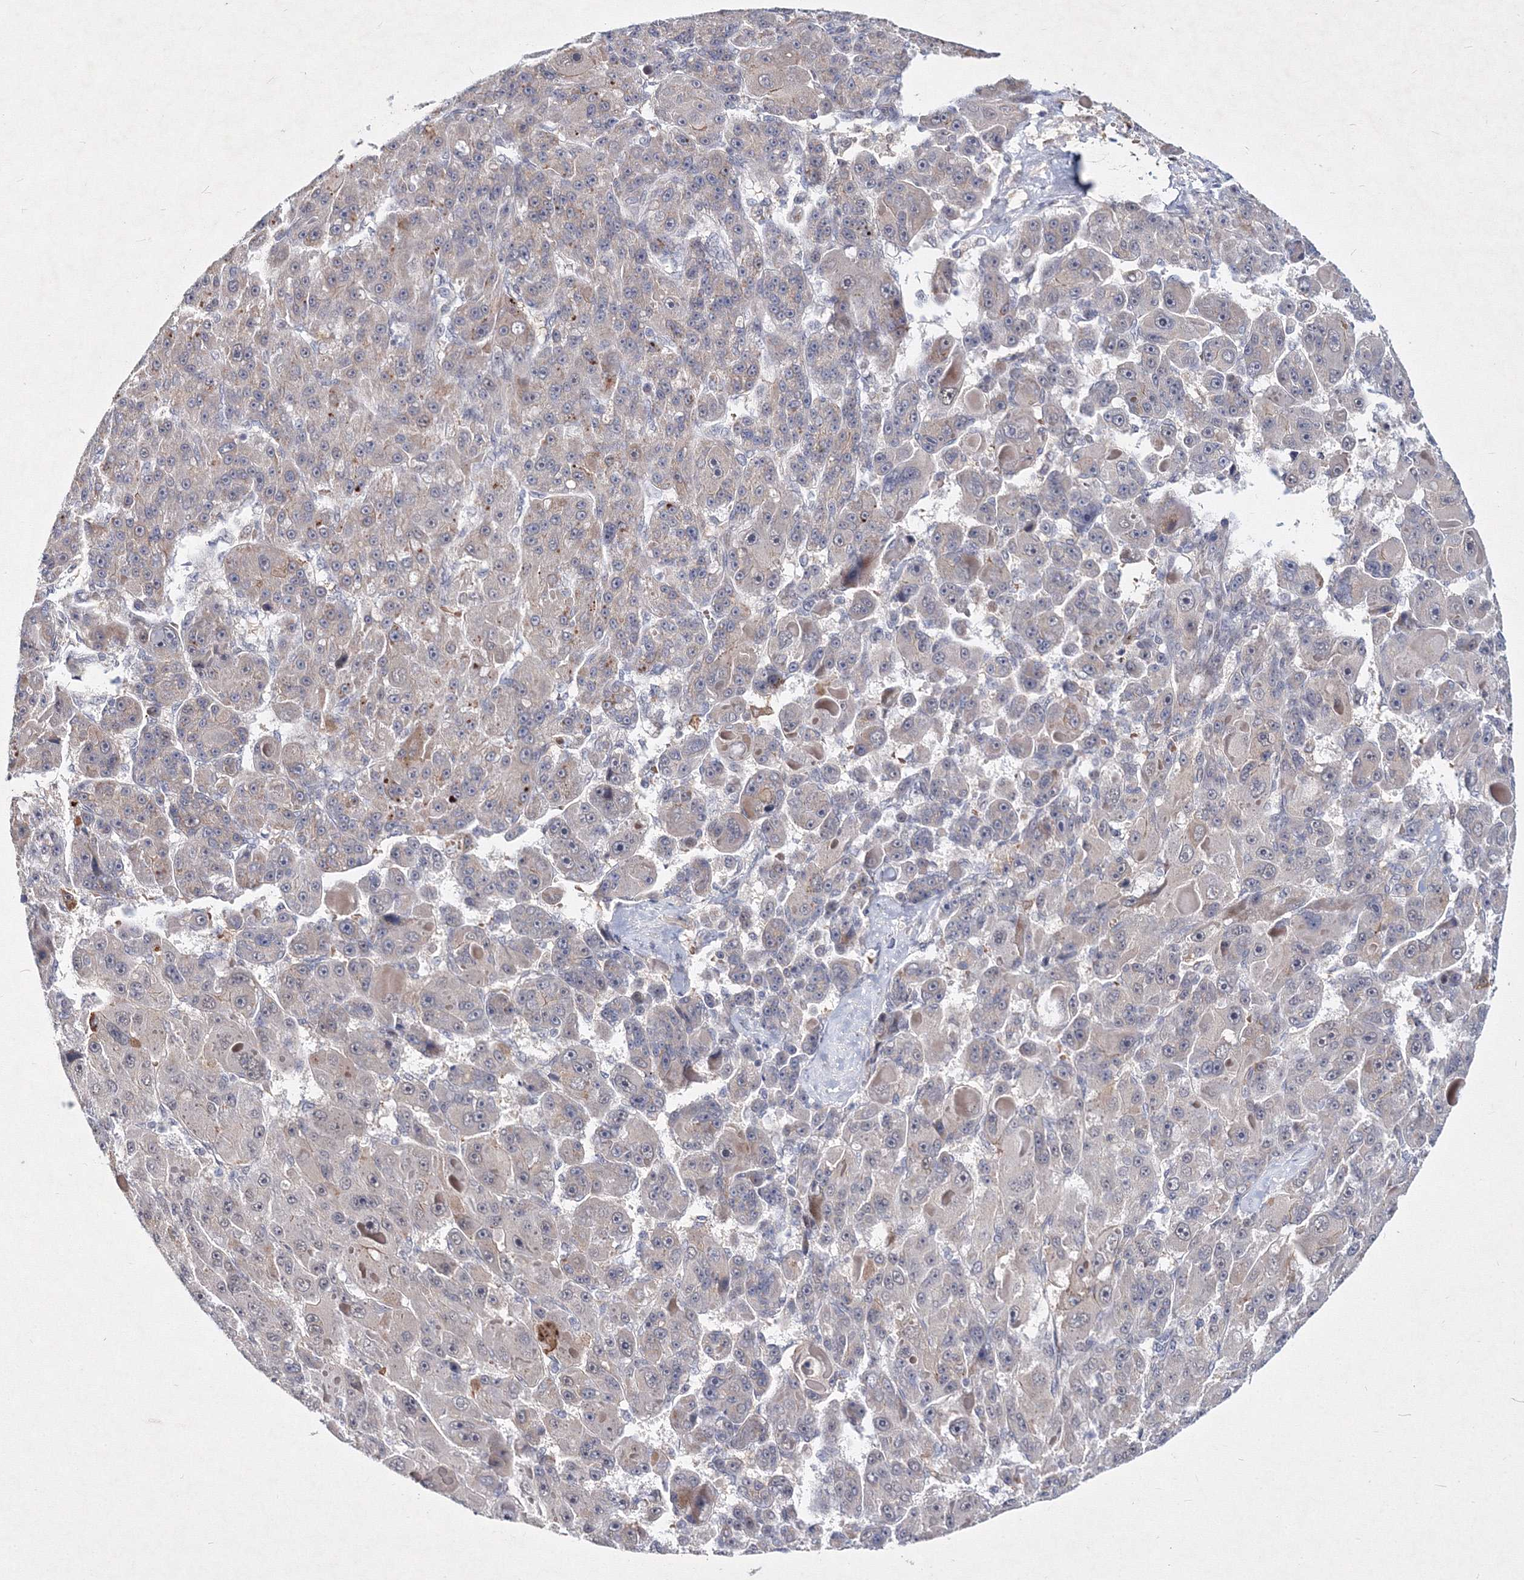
{"staining": {"intensity": "weak", "quantity": "<25%", "location": "cytoplasmic/membranous"}, "tissue": "liver cancer", "cell_type": "Tumor cells", "image_type": "cancer", "snomed": [{"axis": "morphology", "description": "Carcinoma, Hepatocellular, NOS"}, {"axis": "topography", "description": "Liver"}], "caption": "A photomicrograph of human liver cancer (hepatocellular carcinoma) is negative for staining in tumor cells.", "gene": "C11orf52", "patient": {"sex": "male", "age": 76}}